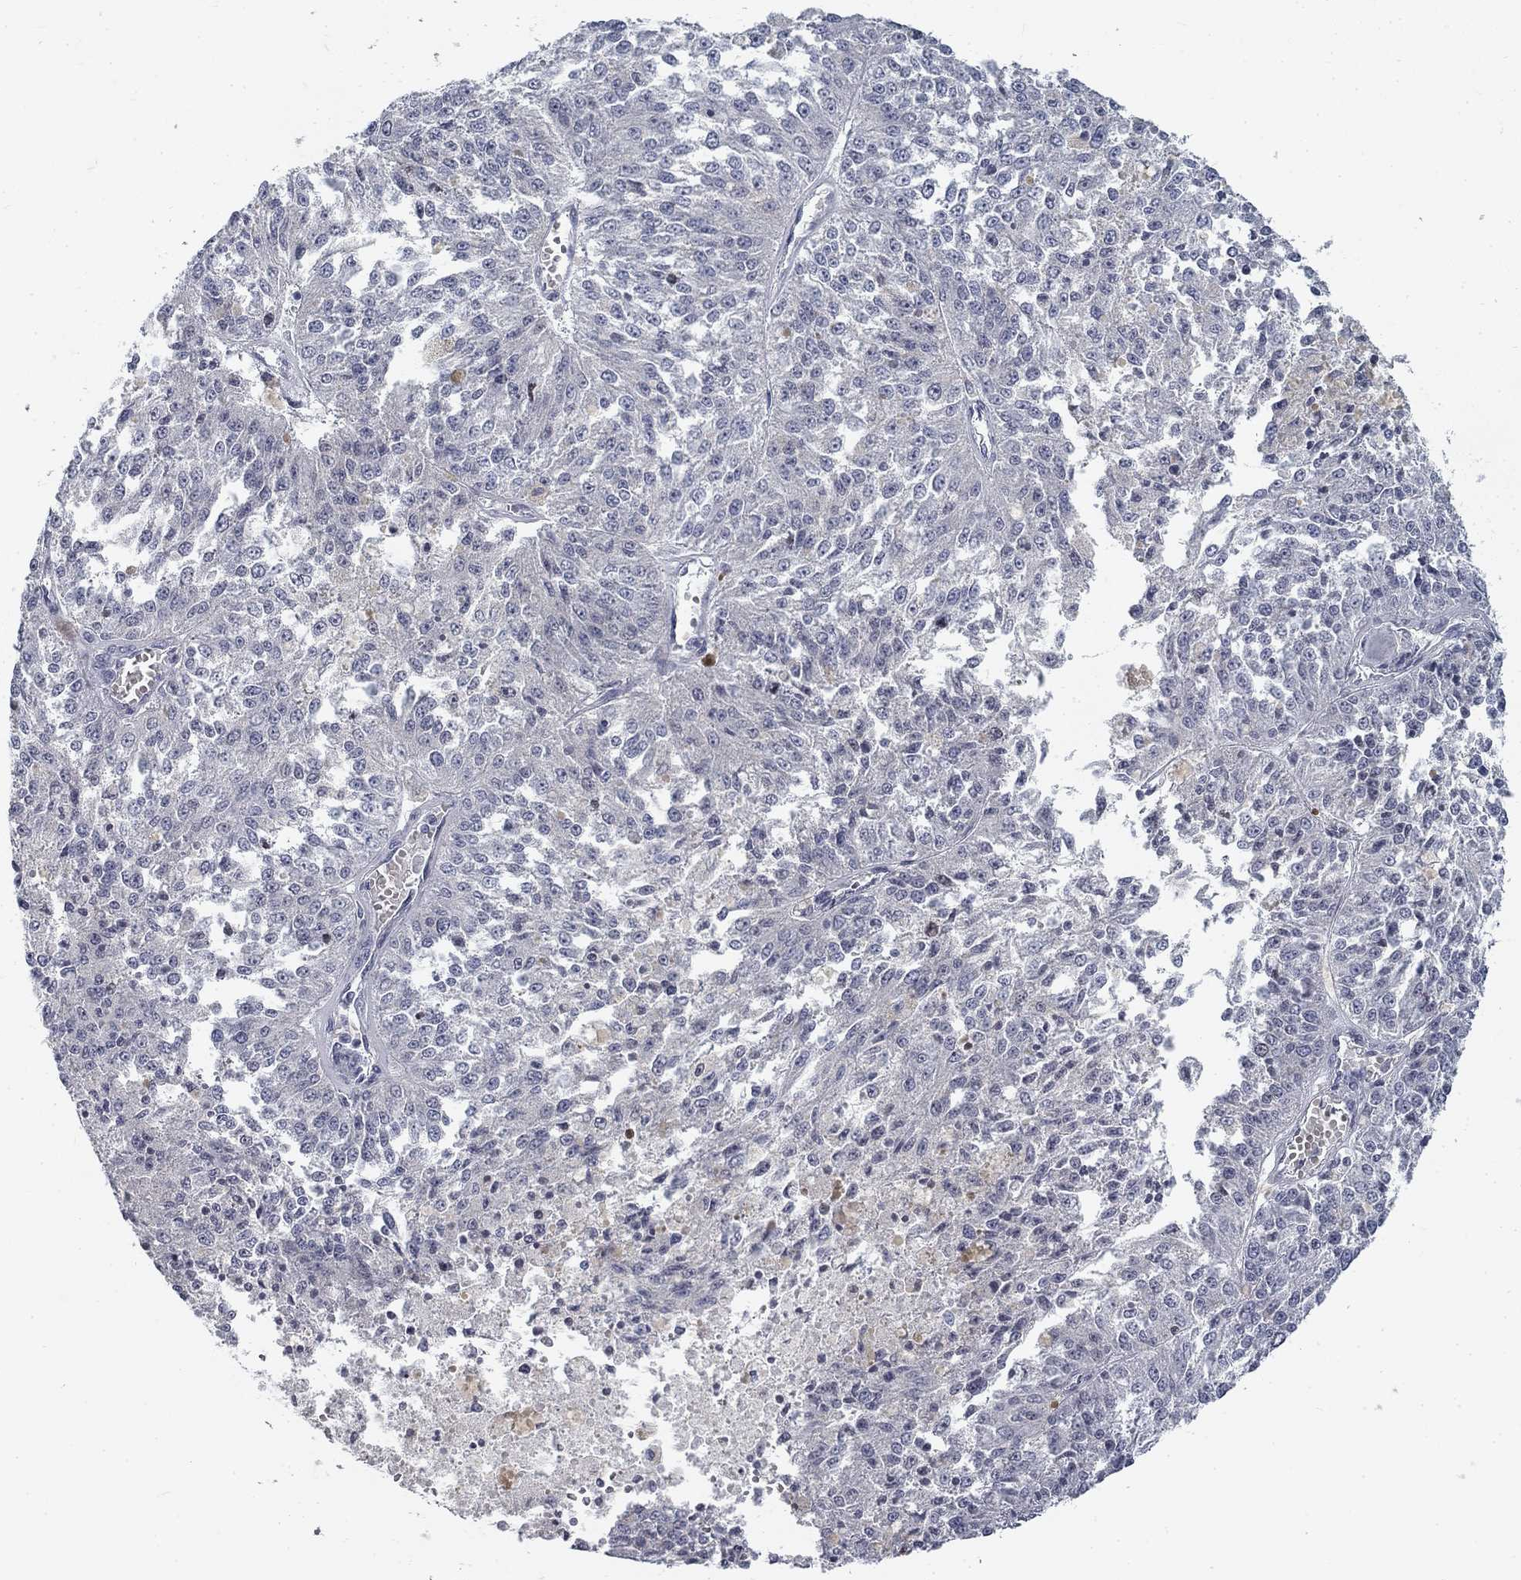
{"staining": {"intensity": "negative", "quantity": "none", "location": "none"}, "tissue": "melanoma", "cell_type": "Tumor cells", "image_type": "cancer", "snomed": [{"axis": "morphology", "description": "Malignant melanoma, Metastatic site"}, {"axis": "topography", "description": "Lymph node"}], "caption": "This is an immunohistochemistry image of malignant melanoma (metastatic site). There is no expression in tumor cells.", "gene": "ATP1A3", "patient": {"sex": "female", "age": 64}}